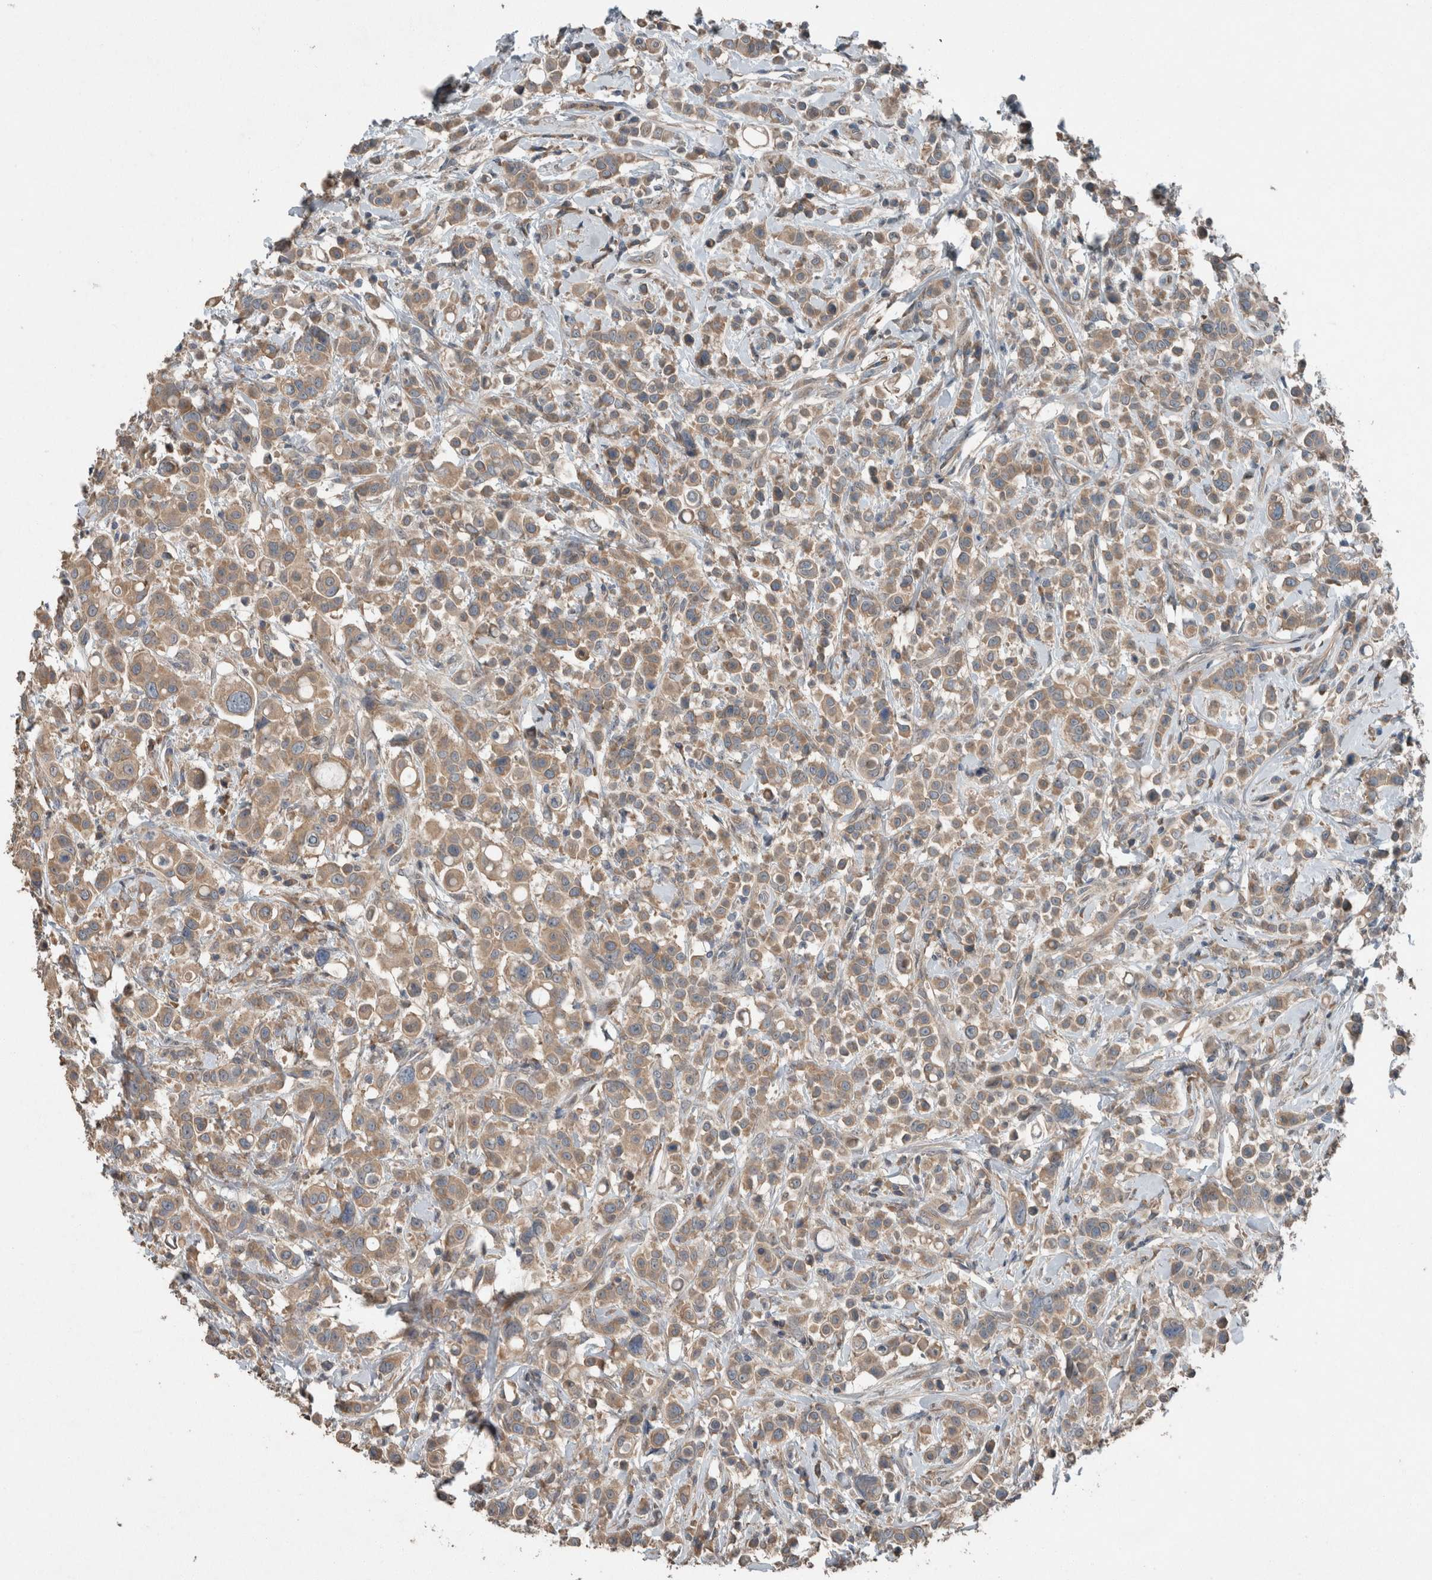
{"staining": {"intensity": "weak", "quantity": ">75%", "location": "cytoplasmic/membranous"}, "tissue": "breast cancer", "cell_type": "Tumor cells", "image_type": "cancer", "snomed": [{"axis": "morphology", "description": "Duct carcinoma"}, {"axis": "topography", "description": "Breast"}], "caption": "Weak cytoplasmic/membranous positivity is identified in approximately >75% of tumor cells in breast cancer.", "gene": "KNTC1", "patient": {"sex": "female", "age": 27}}